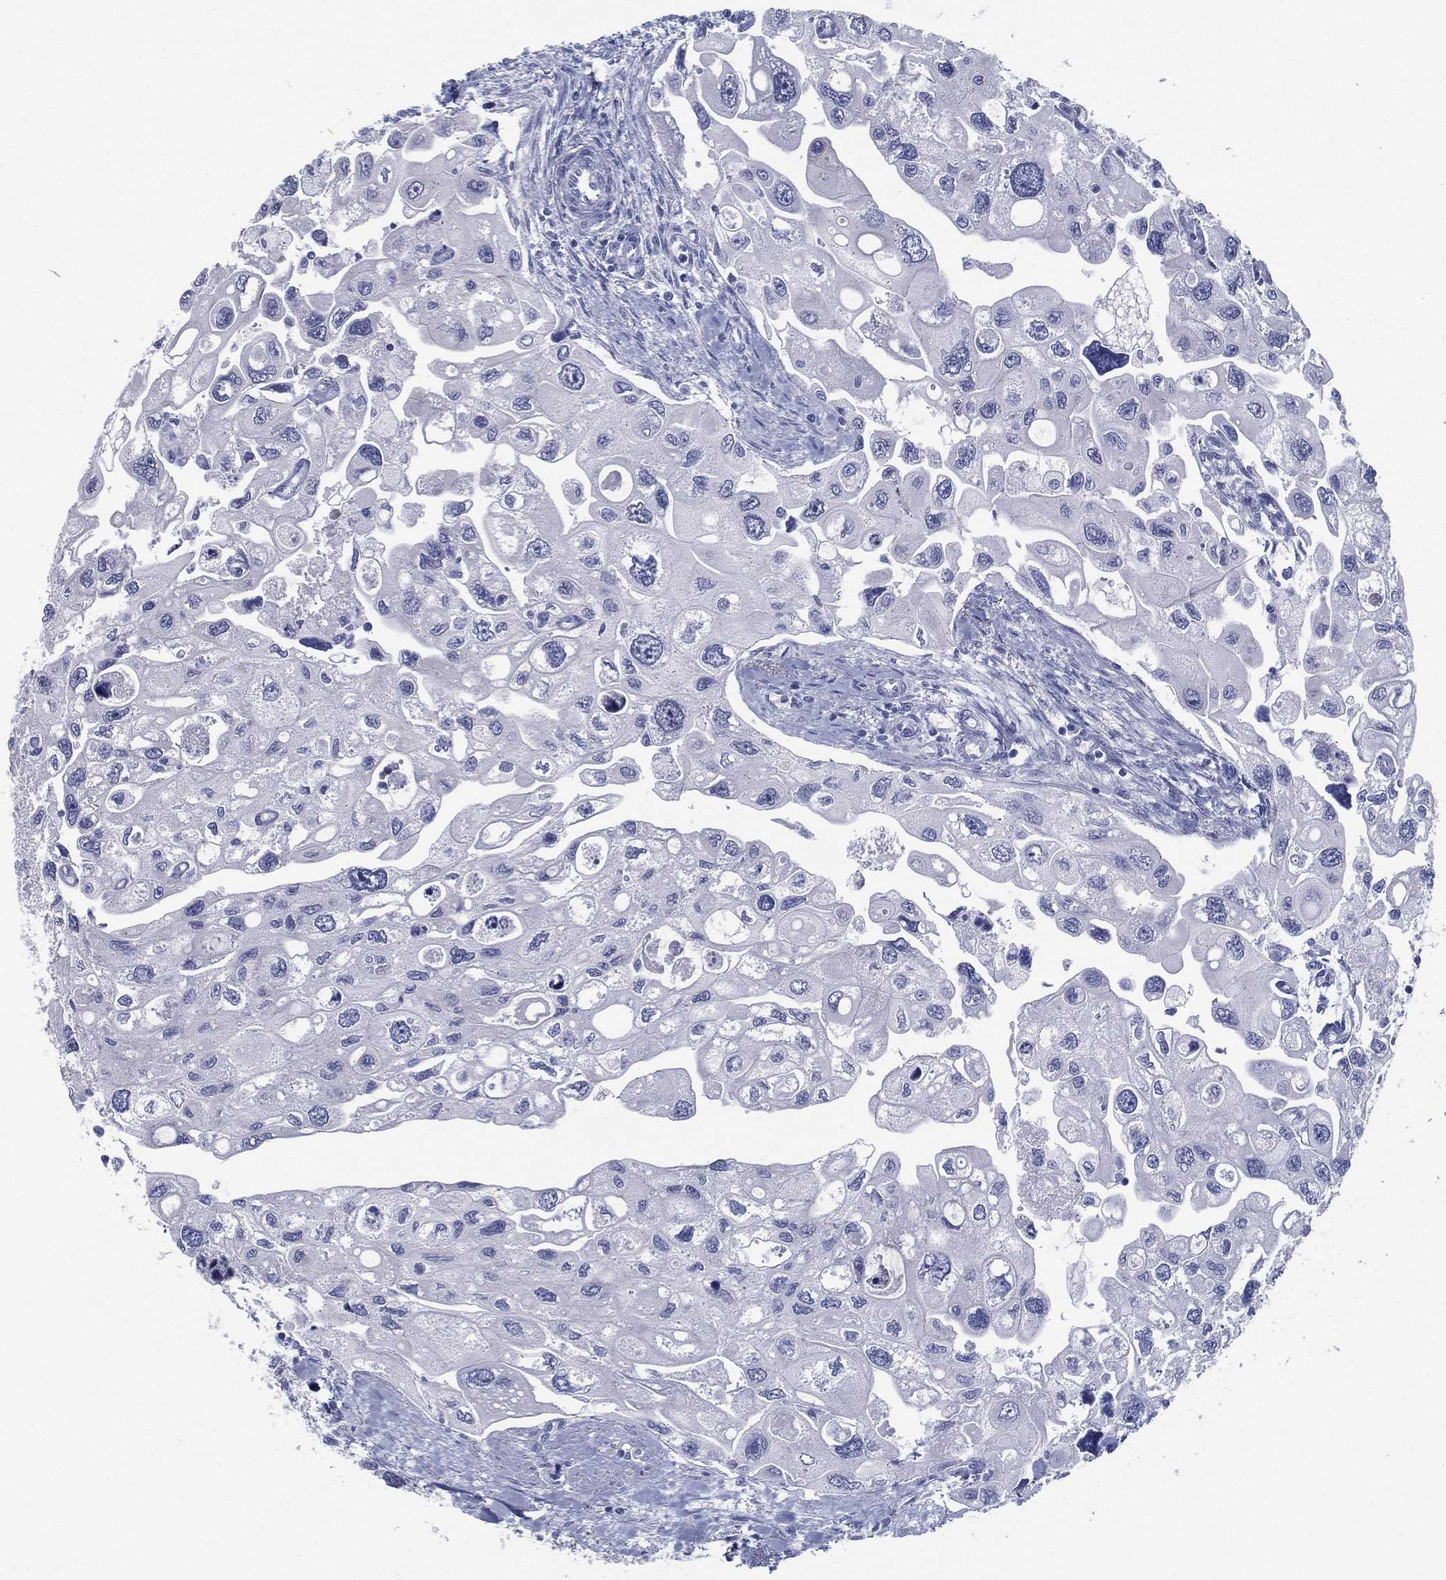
{"staining": {"intensity": "negative", "quantity": "none", "location": "none"}, "tissue": "urothelial cancer", "cell_type": "Tumor cells", "image_type": "cancer", "snomed": [{"axis": "morphology", "description": "Urothelial carcinoma, High grade"}, {"axis": "topography", "description": "Urinary bladder"}], "caption": "IHC of human urothelial cancer reveals no positivity in tumor cells. Brightfield microscopy of immunohistochemistry (IHC) stained with DAB (3,3'-diaminobenzidine) (brown) and hematoxylin (blue), captured at high magnification.", "gene": "RSPH4A", "patient": {"sex": "male", "age": 59}}